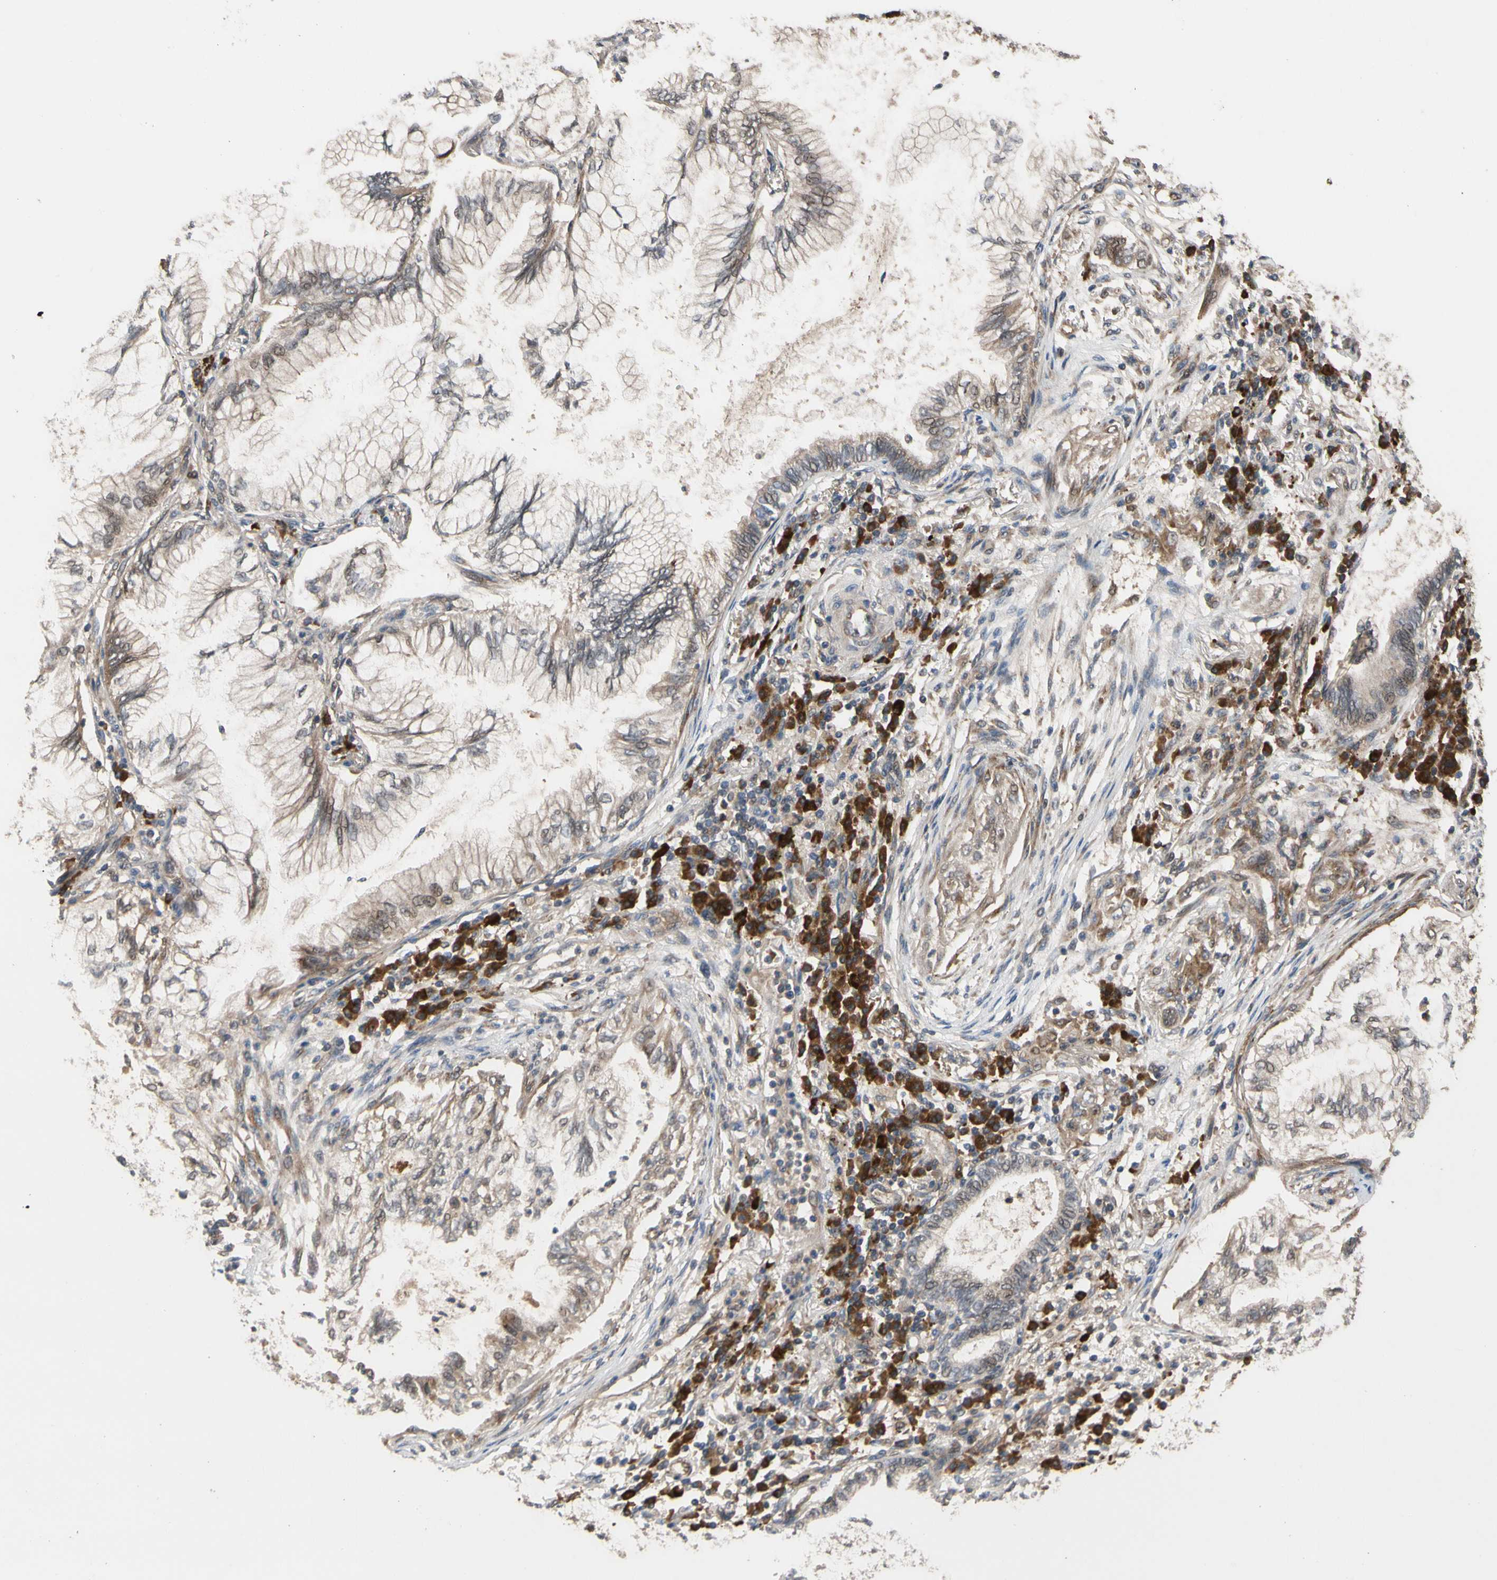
{"staining": {"intensity": "weak", "quantity": "25%-75%", "location": "cytoplasmic/membranous"}, "tissue": "lung cancer", "cell_type": "Tumor cells", "image_type": "cancer", "snomed": [{"axis": "morphology", "description": "Normal tissue, NOS"}, {"axis": "morphology", "description": "Adenocarcinoma, NOS"}, {"axis": "topography", "description": "Bronchus"}, {"axis": "topography", "description": "Lung"}], "caption": "This histopathology image shows immunohistochemistry staining of lung cancer (adenocarcinoma), with low weak cytoplasmic/membranous staining in about 25%-75% of tumor cells.", "gene": "CYTIP", "patient": {"sex": "female", "age": 70}}